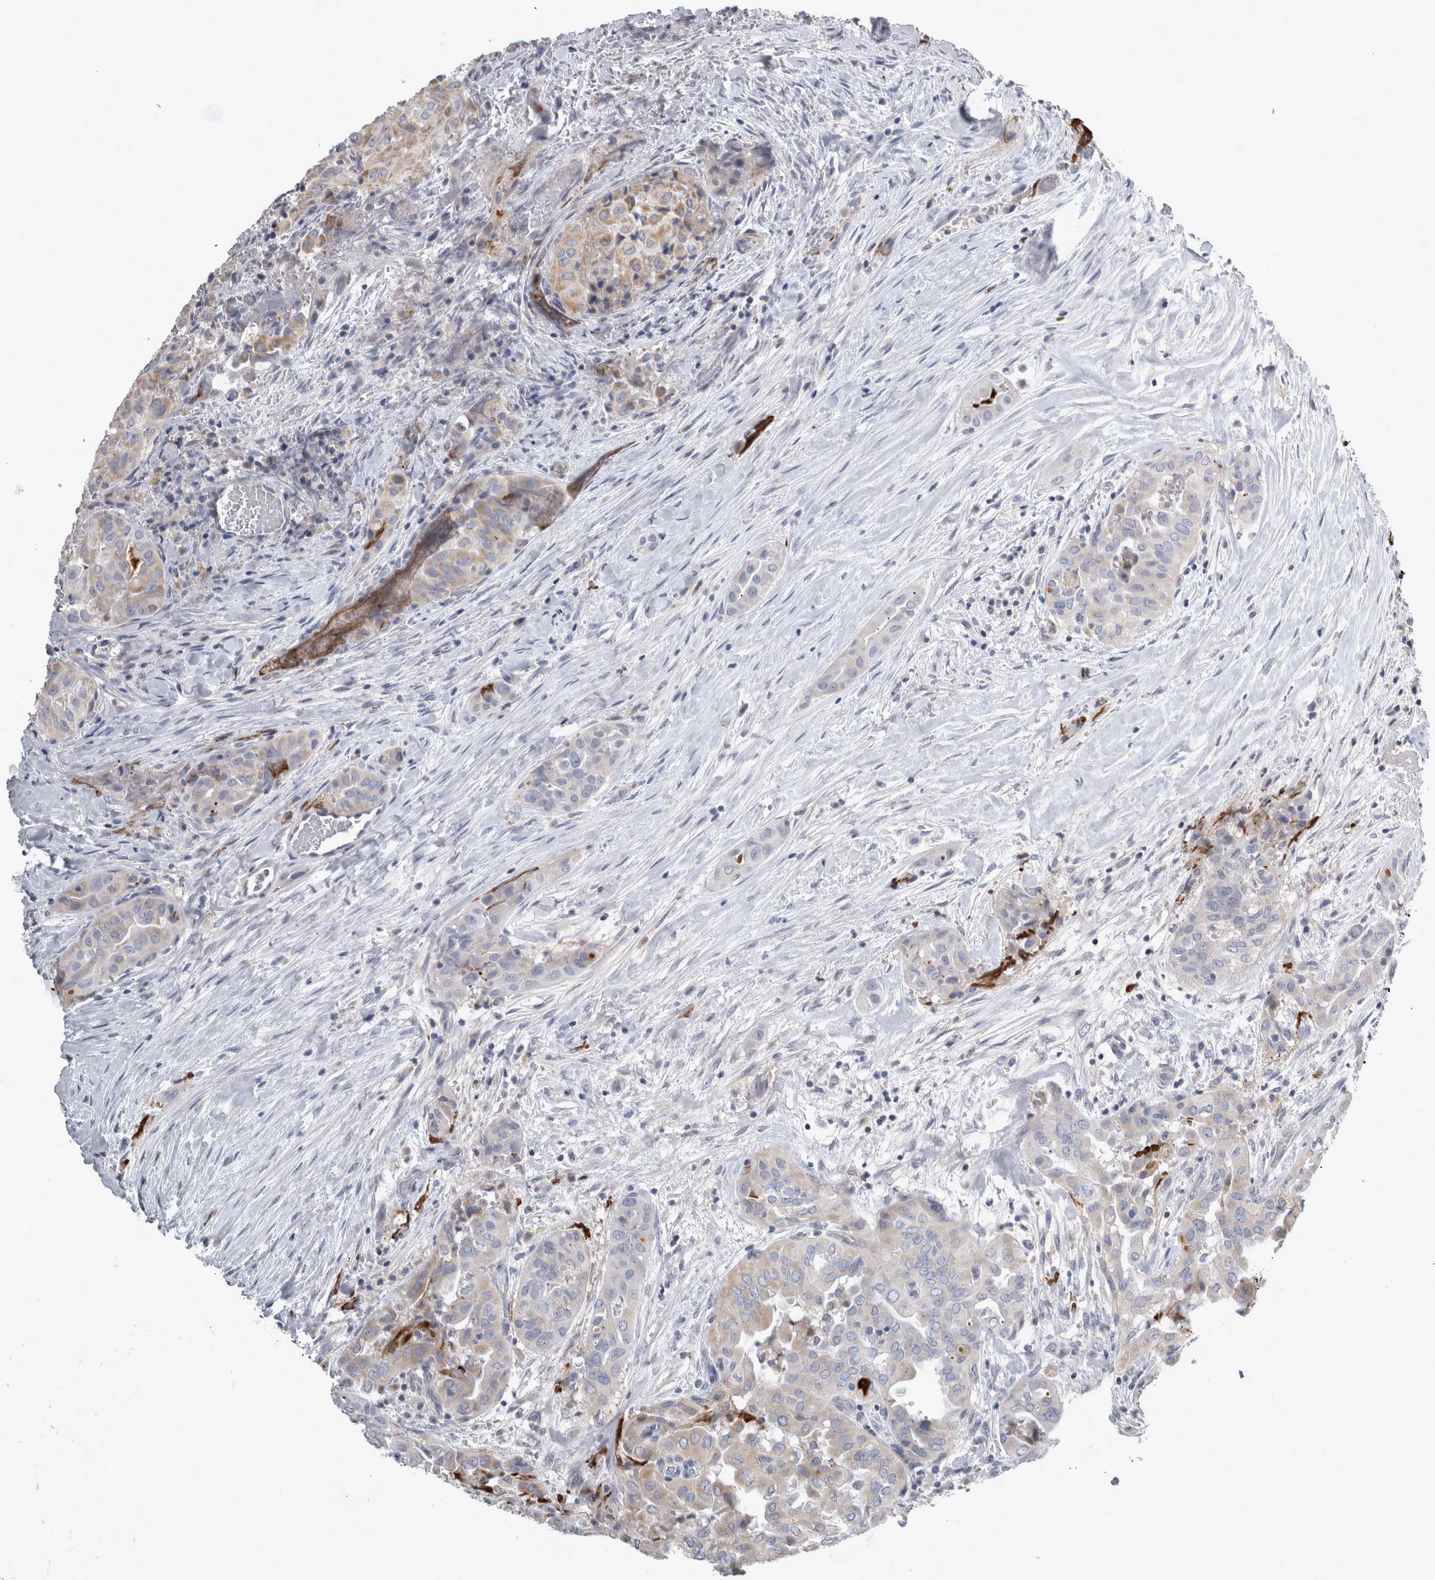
{"staining": {"intensity": "weak", "quantity": "<25%", "location": "cytoplasmic/membranous"}, "tissue": "thyroid cancer", "cell_type": "Tumor cells", "image_type": "cancer", "snomed": [{"axis": "morphology", "description": "Papillary adenocarcinoma, NOS"}, {"axis": "topography", "description": "Thyroid gland"}], "caption": "There is no significant expression in tumor cells of thyroid cancer (papillary adenocarcinoma).", "gene": "TCAP", "patient": {"sex": "female", "age": 59}}